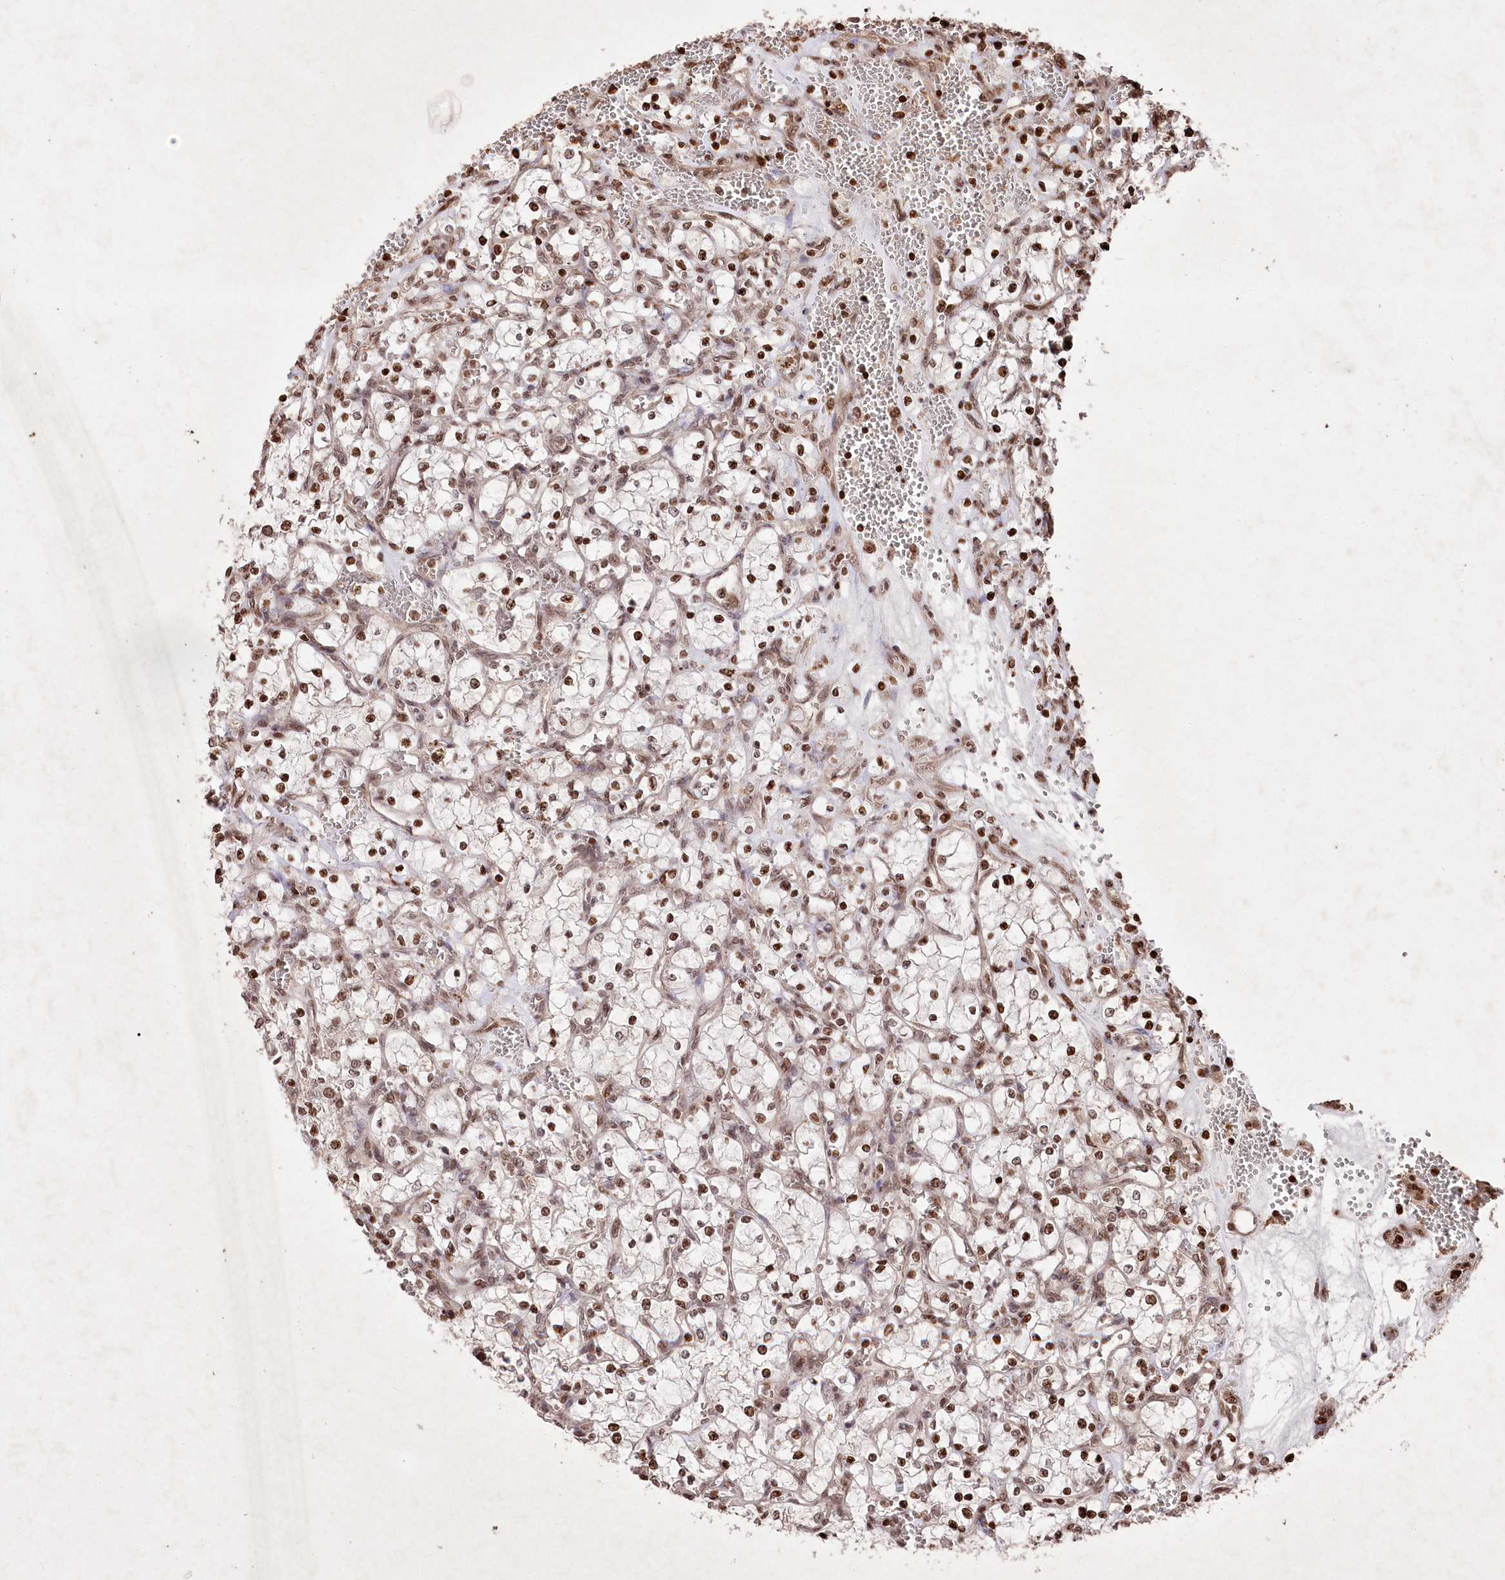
{"staining": {"intensity": "moderate", "quantity": ">75%", "location": "nuclear"}, "tissue": "renal cancer", "cell_type": "Tumor cells", "image_type": "cancer", "snomed": [{"axis": "morphology", "description": "Adenocarcinoma, NOS"}, {"axis": "topography", "description": "Kidney"}], "caption": "This histopathology image shows immunohistochemistry staining of human adenocarcinoma (renal), with medium moderate nuclear positivity in about >75% of tumor cells.", "gene": "CCSER2", "patient": {"sex": "female", "age": 69}}